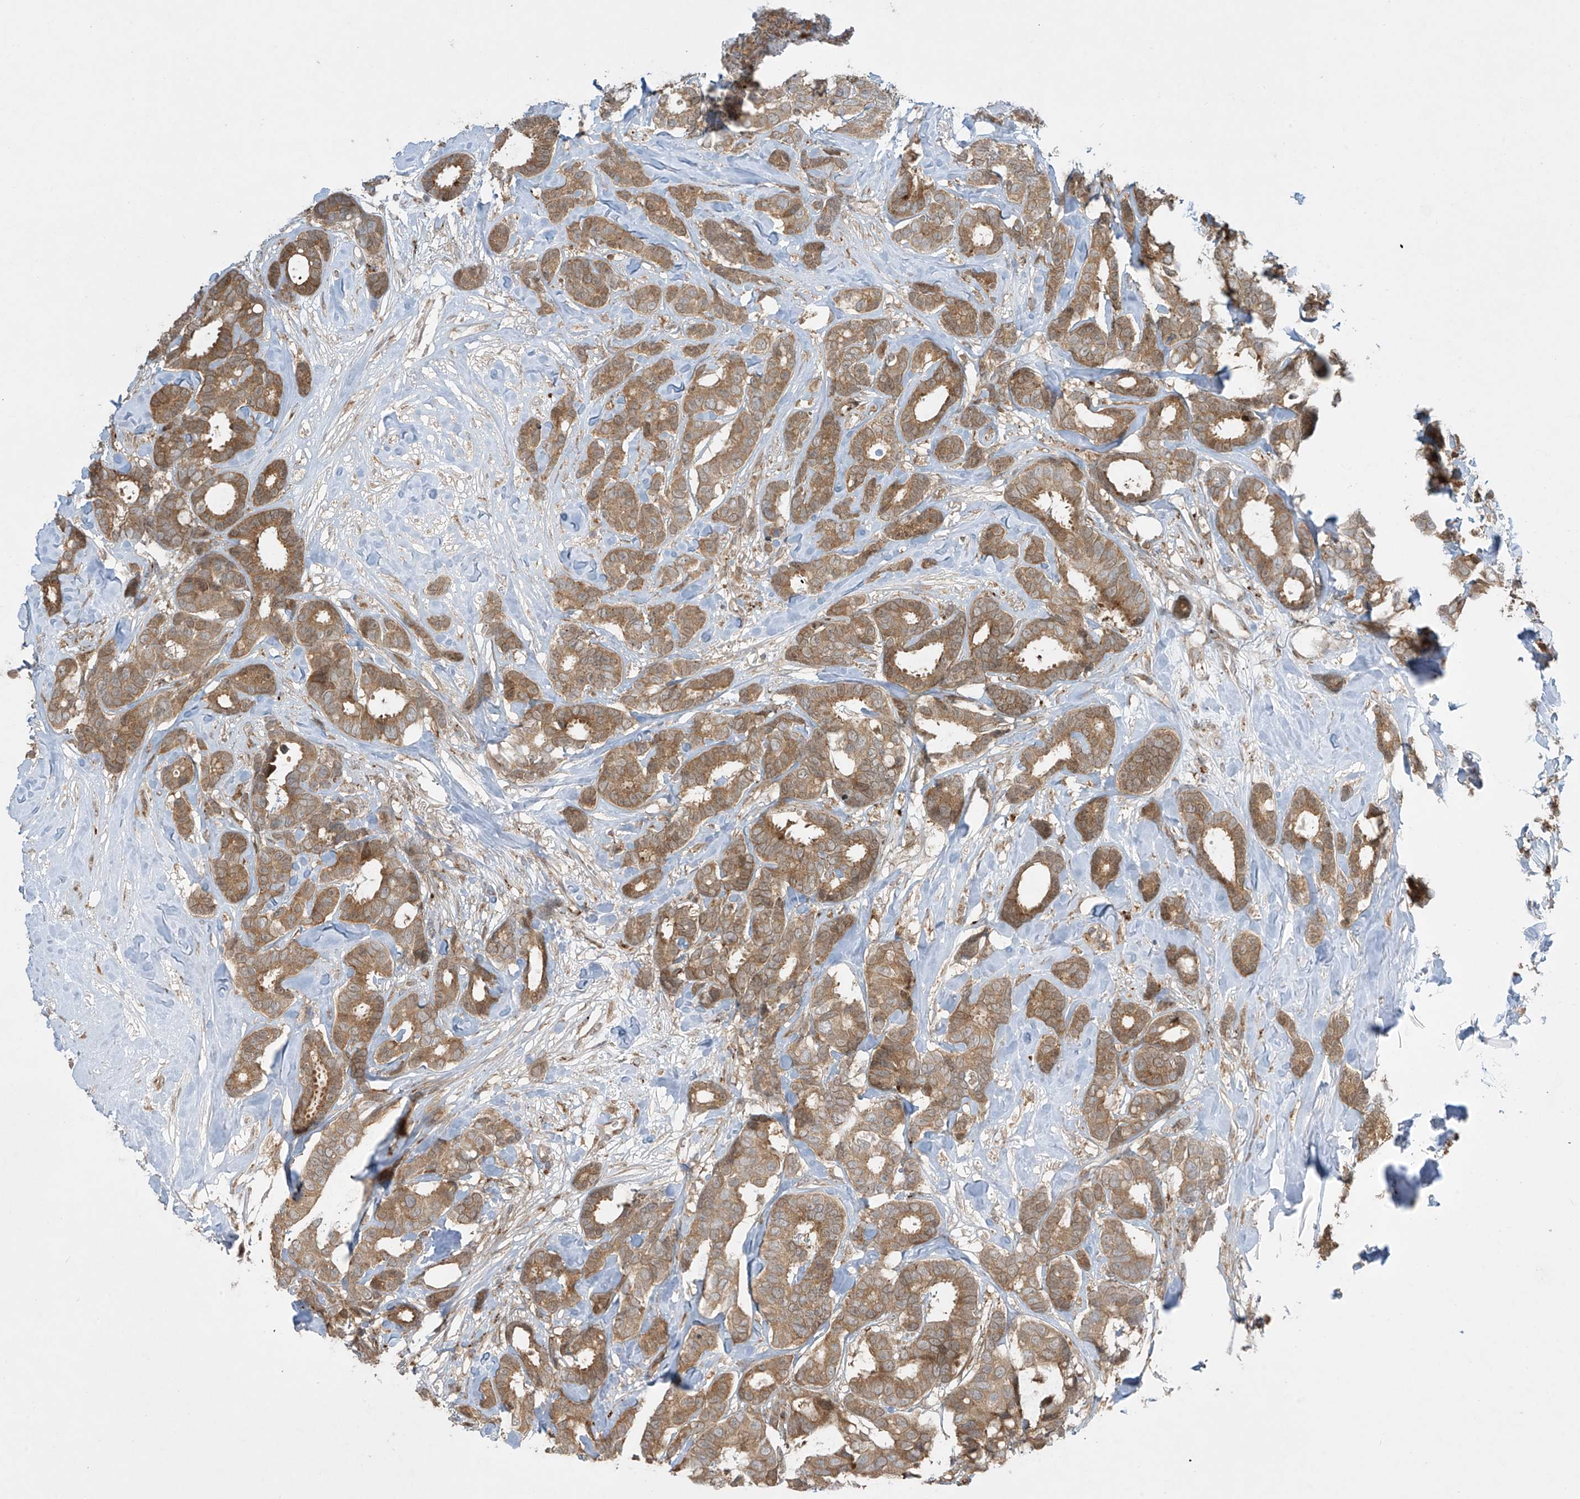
{"staining": {"intensity": "moderate", "quantity": ">75%", "location": "cytoplasmic/membranous"}, "tissue": "breast cancer", "cell_type": "Tumor cells", "image_type": "cancer", "snomed": [{"axis": "morphology", "description": "Duct carcinoma"}, {"axis": "topography", "description": "Breast"}], "caption": "This photomicrograph displays immunohistochemistry (IHC) staining of human breast cancer, with medium moderate cytoplasmic/membranous expression in approximately >75% of tumor cells.", "gene": "PPAT", "patient": {"sex": "female", "age": 87}}